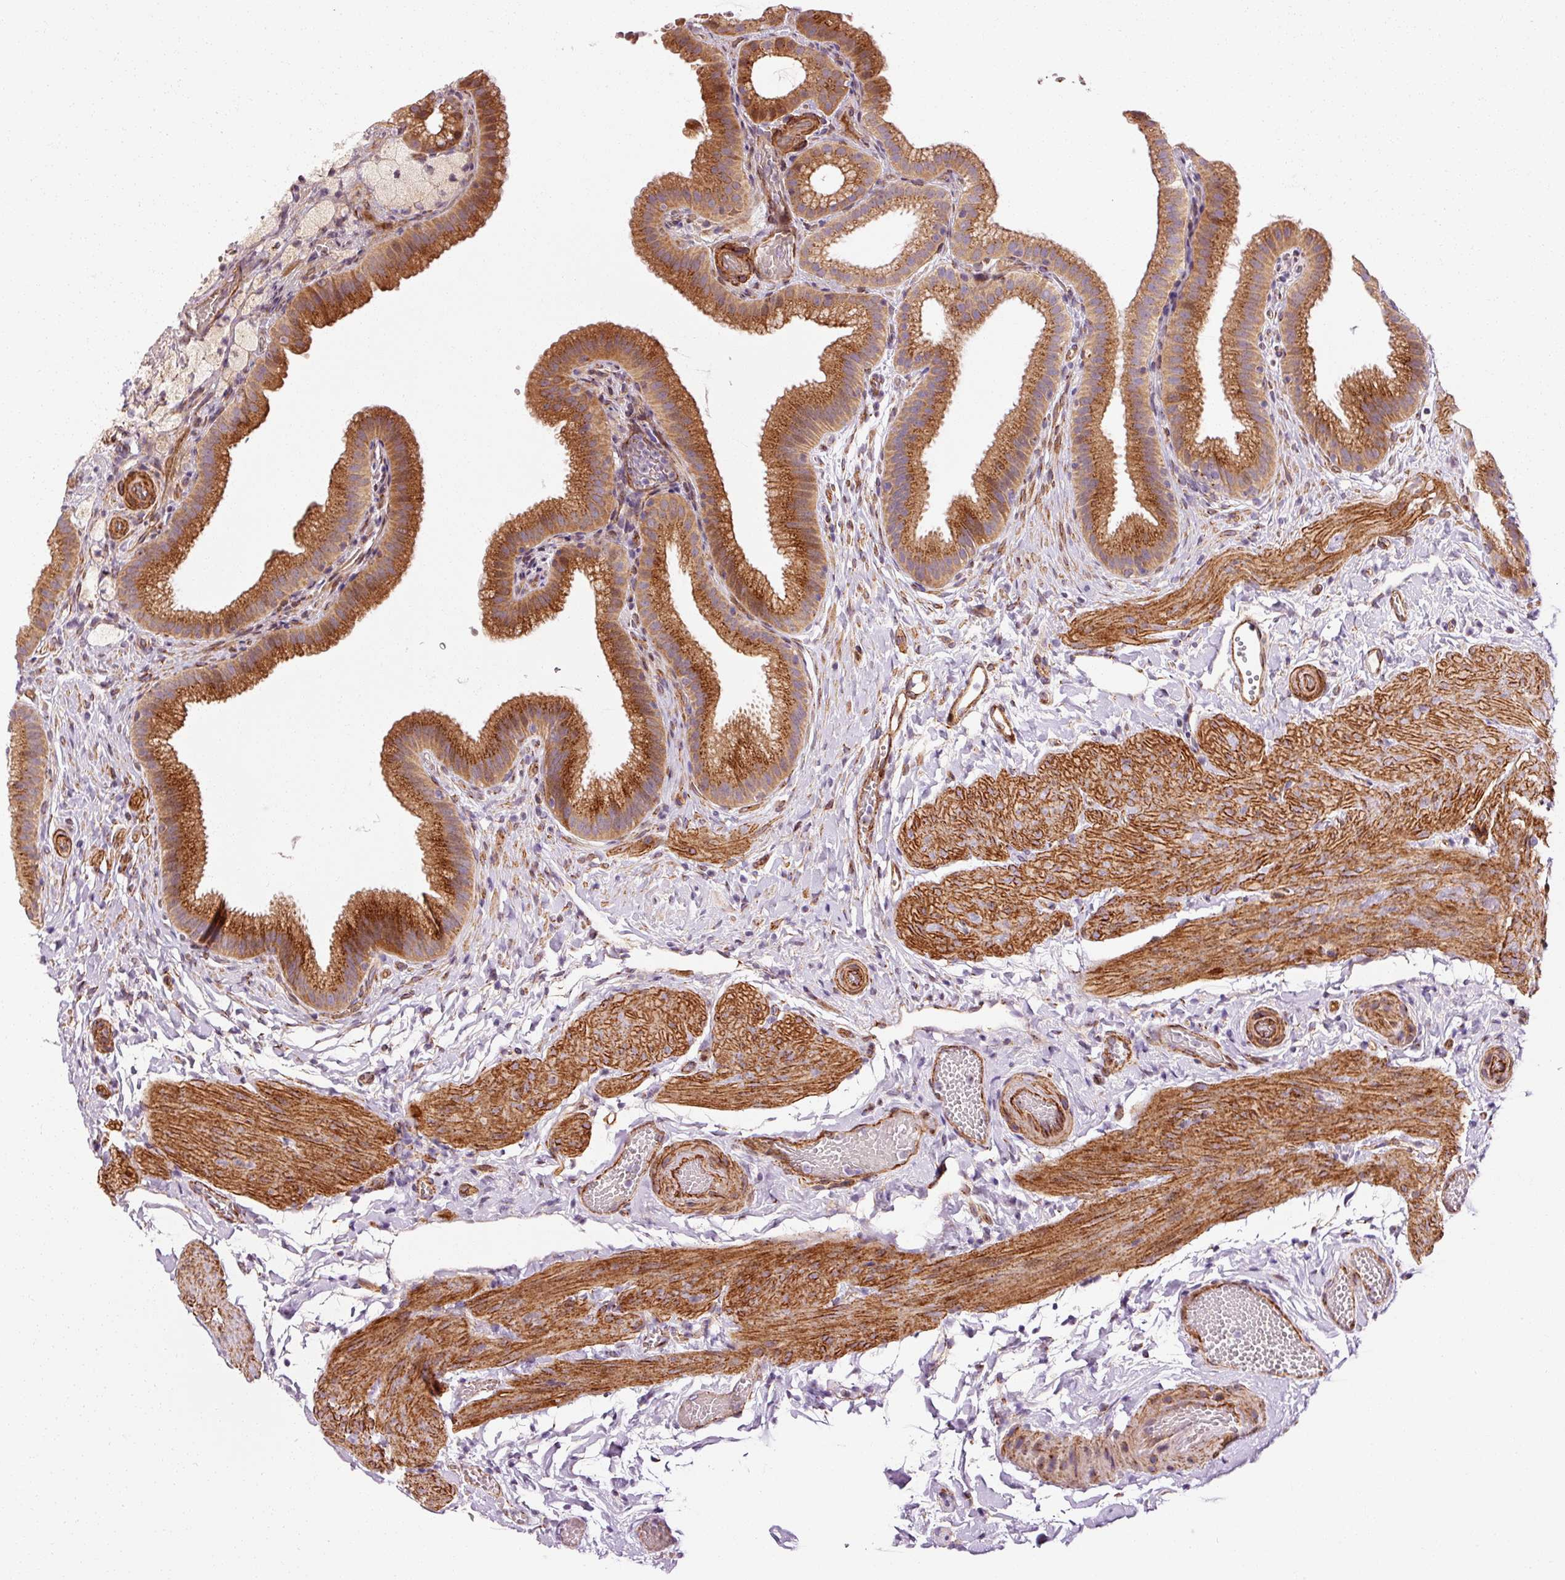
{"staining": {"intensity": "strong", "quantity": ">75%", "location": "cytoplasmic/membranous"}, "tissue": "gallbladder", "cell_type": "Glandular cells", "image_type": "normal", "snomed": [{"axis": "morphology", "description": "Normal tissue, NOS"}, {"axis": "topography", "description": "Gallbladder"}], "caption": "Gallbladder stained with DAB (3,3'-diaminobenzidine) immunohistochemistry demonstrates high levels of strong cytoplasmic/membranous expression in about >75% of glandular cells. (DAB = brown stain, brightfield microscopy at high magnification).", "gene": "LIMK2", "patient": {"sex": "female", "age": 63}}